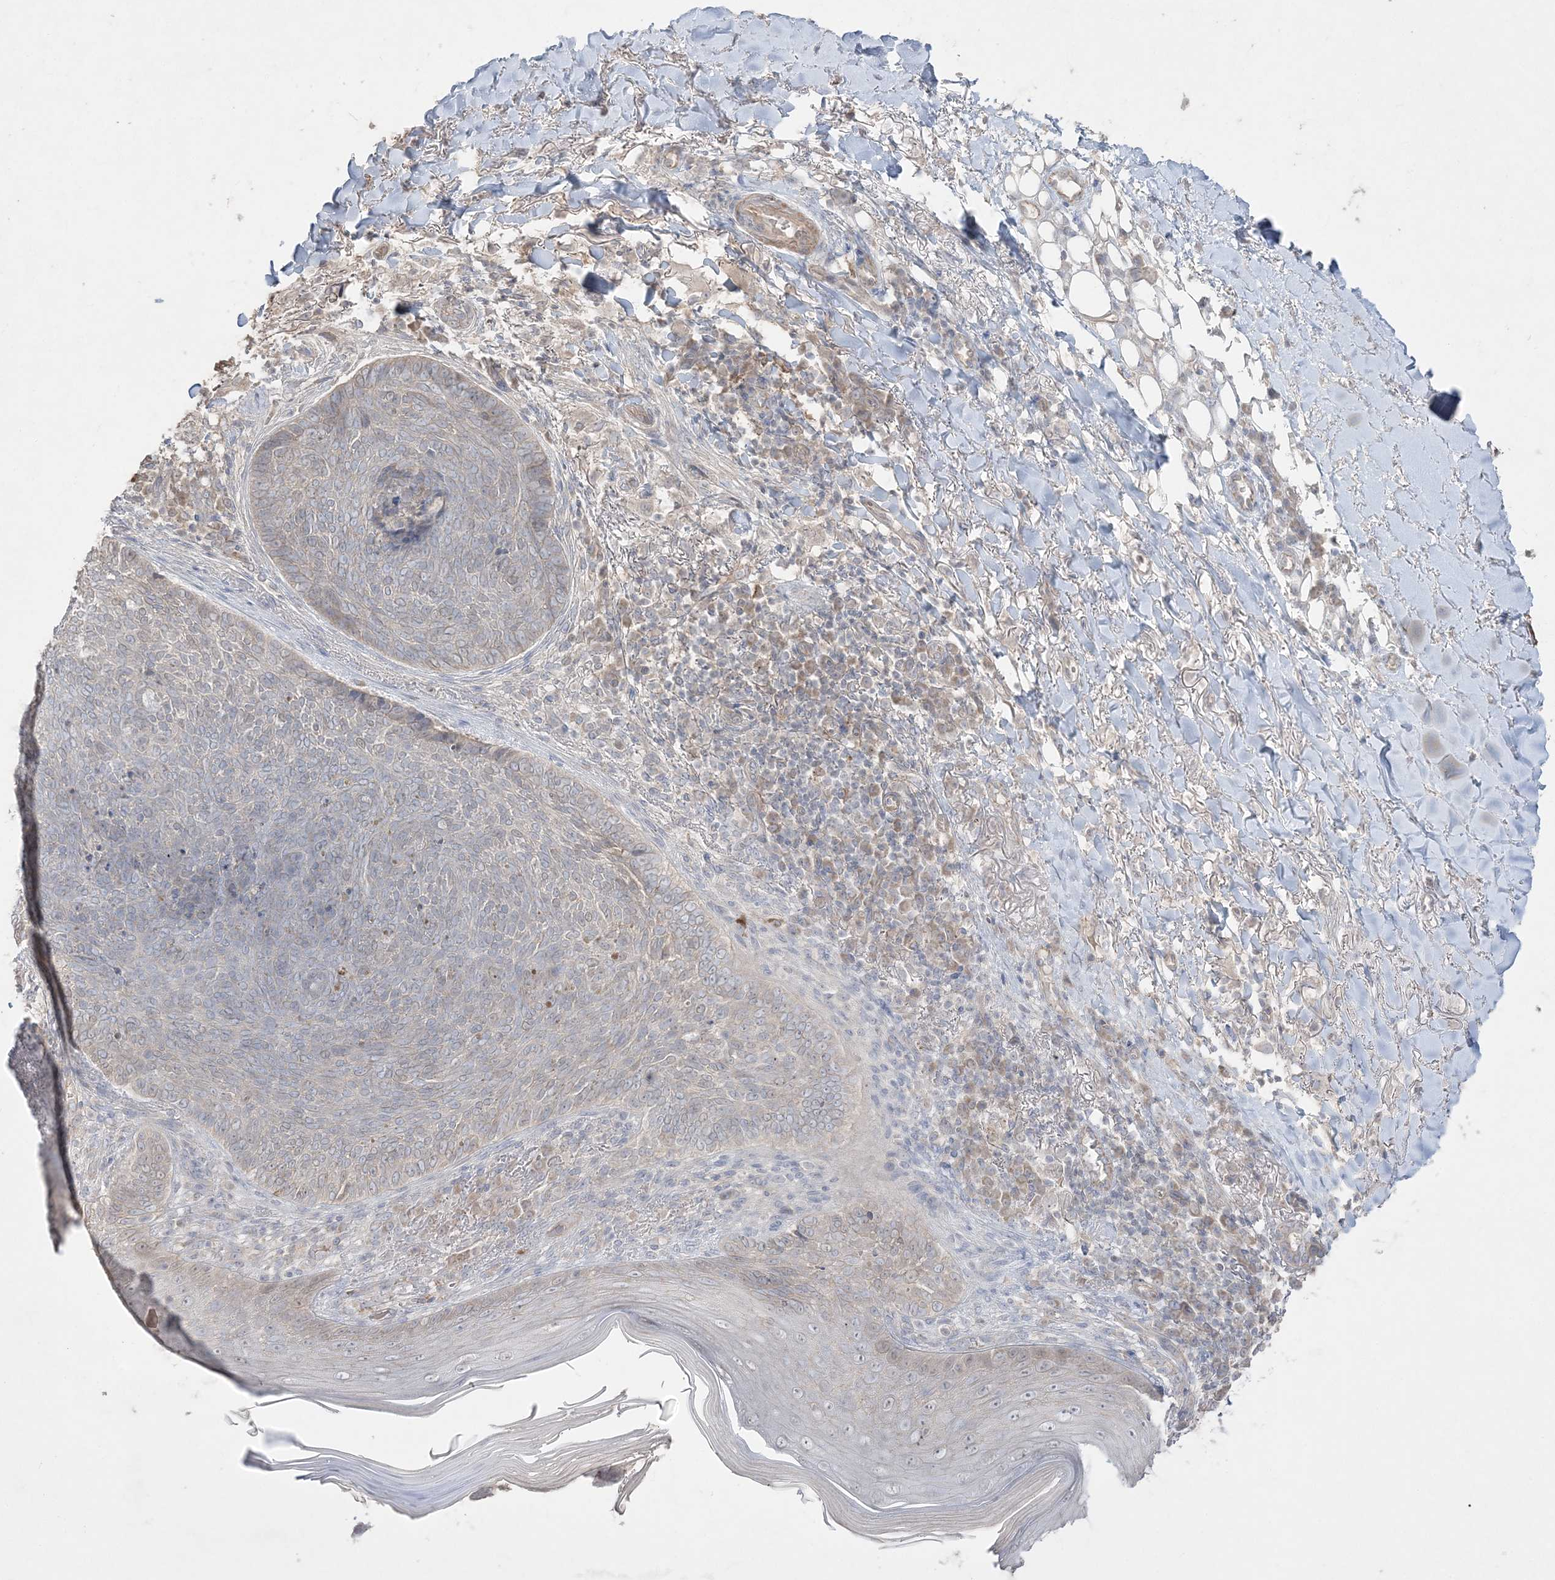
{"staining": {"intensity": "negative", "quantity": "none", "location": "none"}, "tissue": "skin cancer", "cell_type": "Tumor cells", "image_type": "cancer", "snomed": [{"axis": "morphology", "description": "Basal cell carcinoma"}, {"axis": "topography", "description": "Skin"}], "caption": "A micrograph of skin cancer stained for a protein exhibits no brown staining in tumor cells. (DAB (3,3'-diaminobenzidine) IHC, high magnification).", "gene": "SH3BP4", "patient": {"sex": "male", "age": 85}}